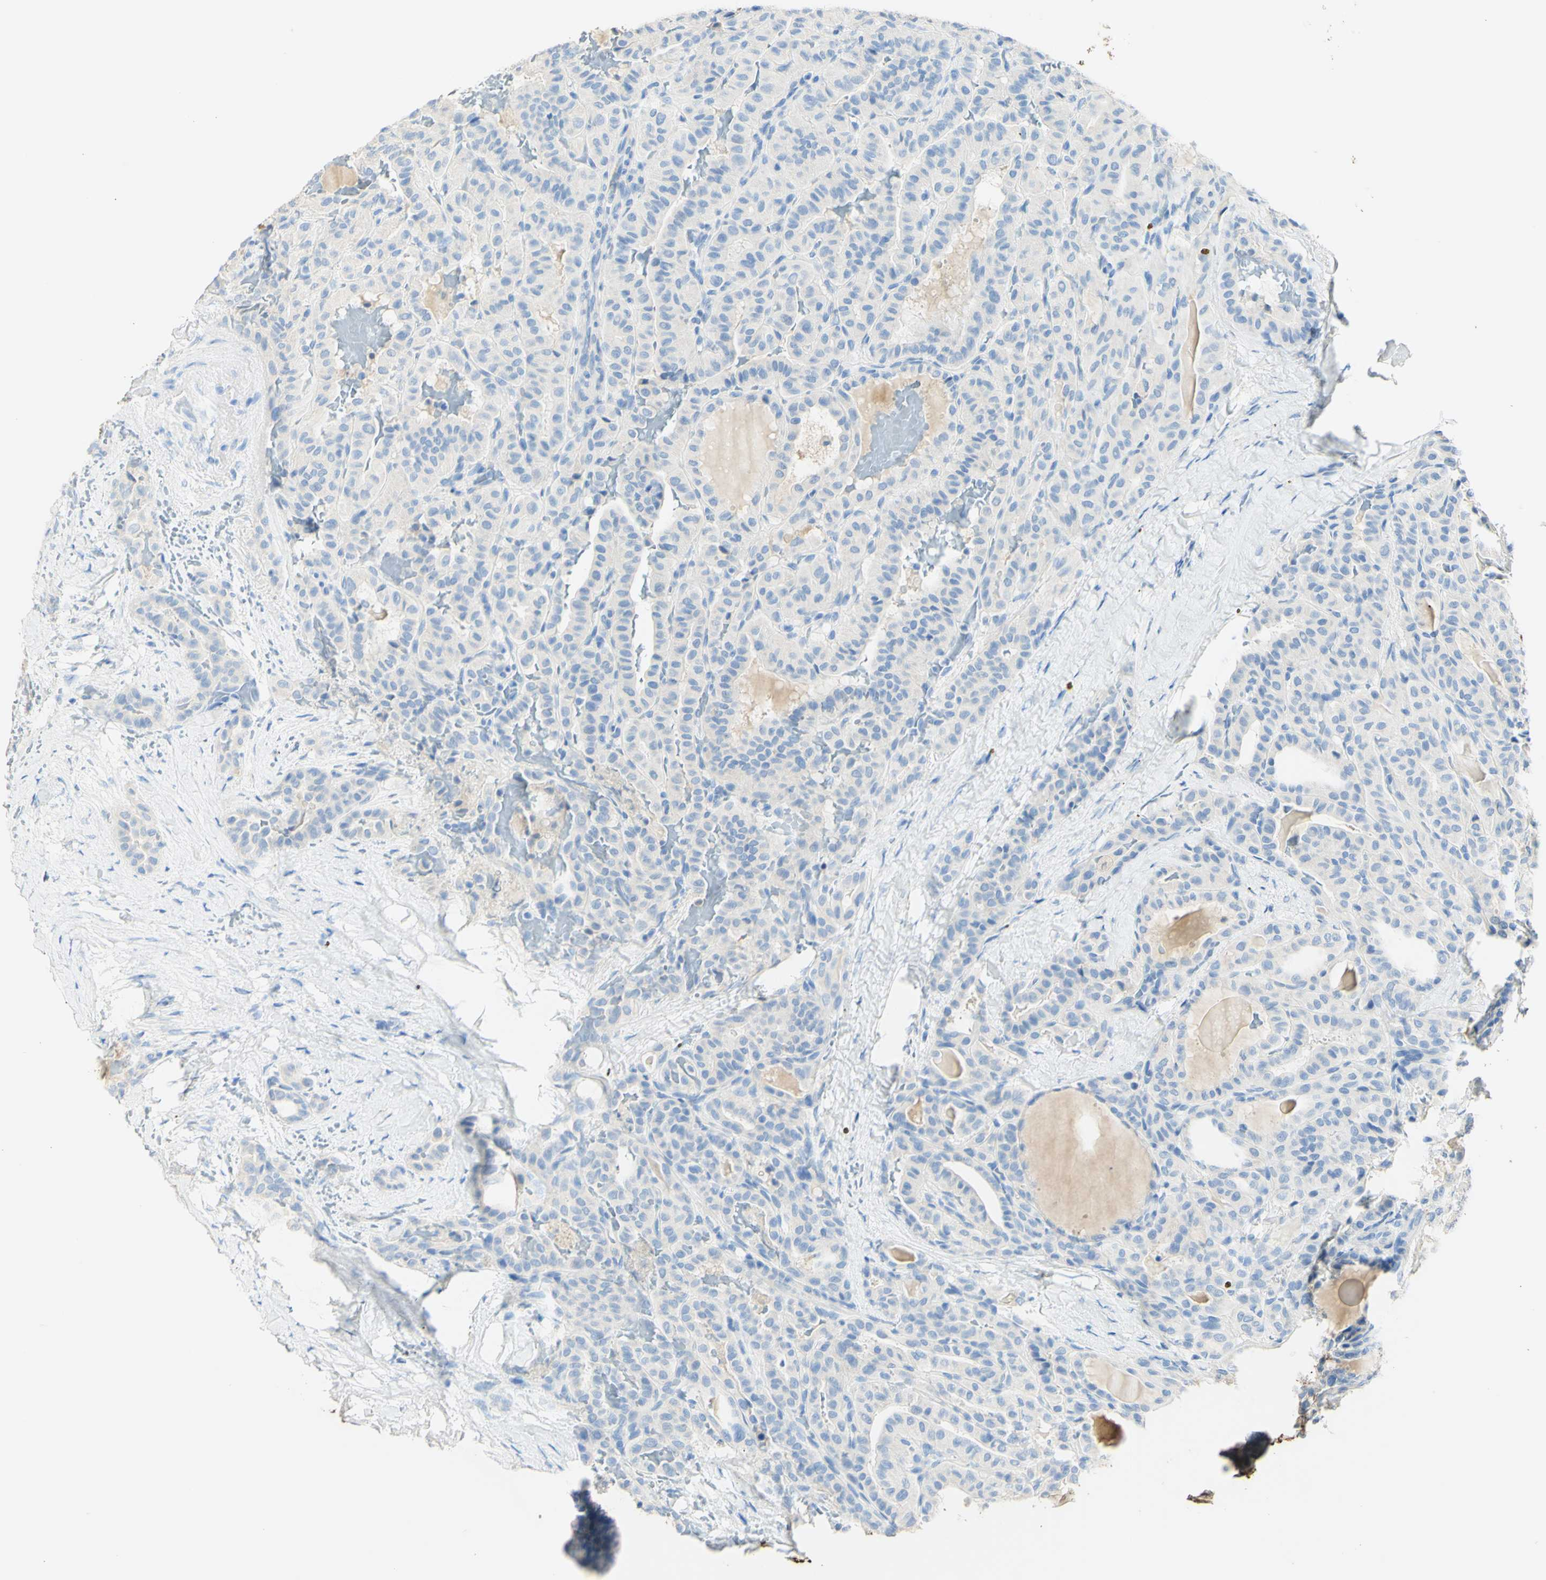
{"staining": {"intensity": "negative", "quantity": "none", "location": "none"}, "tissue": "thyroid cancer", "cell_type": "Tumor cells", "image_type": "cancer", "snomed": [{"axis": "morphology", "description": "Papillary adenocarcinoma, NOS"}, {"axis": "topography", "description": "Thyroid gland"}], "caption": "Protein analysis of thyroid cancer reveals no significant expression in tumor cells.", "gene": "PIGR", "patient": {"sex": "male", "age": 77}}